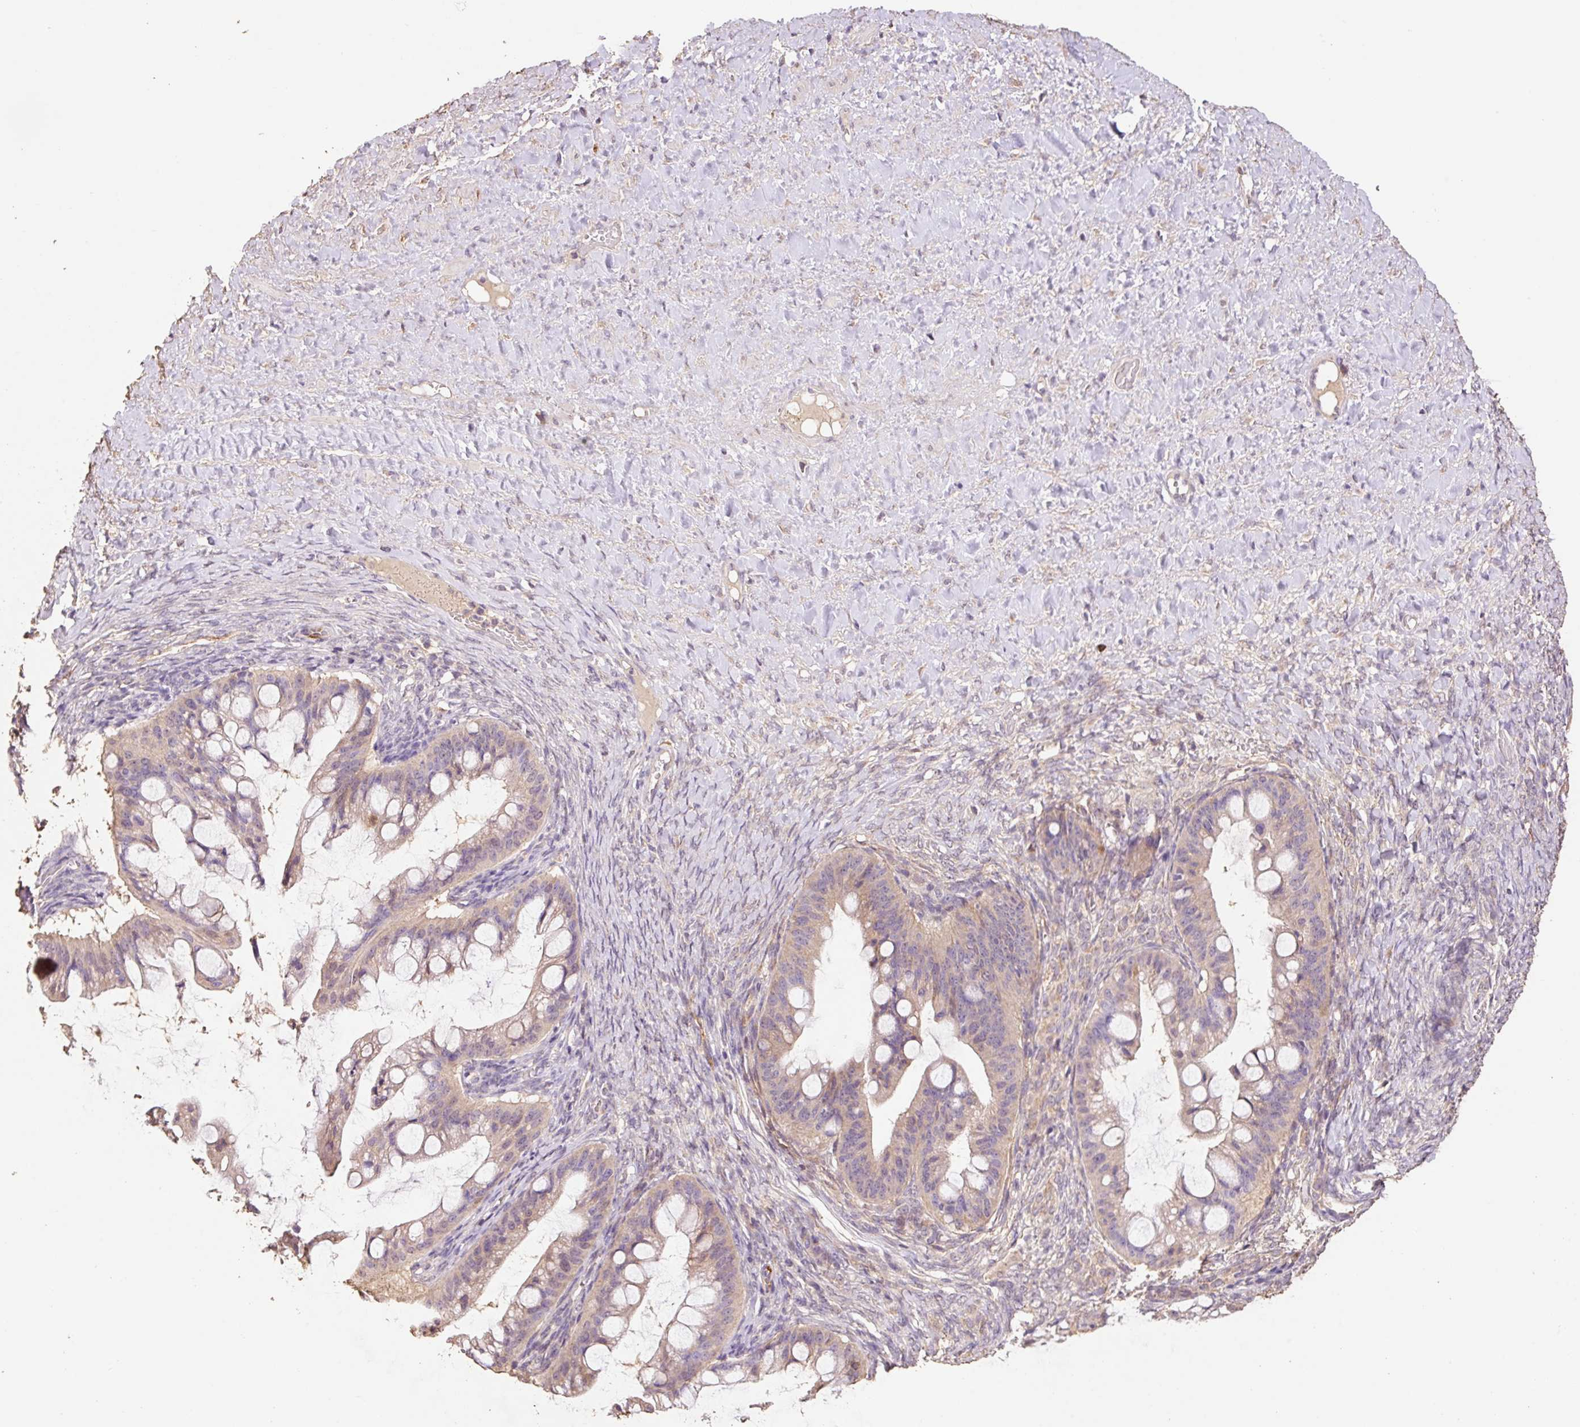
{"staining": {"intensity": "weak", "quantity": ">75%", "location": "cytoplasmic/membranous"}, "tissue": "ovarian cancer", "cell_type": "Tumor cells", "image_type": "cancer", "snomed": [{"axis": "morphology", "description": "Cystadenocarcinoma, mucinous, NOS"}, {"axis": "topography", "description": "Ovary"}], "caption": "Immunohistochemistry (IHC) image of human ovarian cancer stained for a protein (brown), which reveals low levels of weak cytoplasmic/membranous staining in approximately >75% of tumor cells.", "gene": "HERC2", "patient": {"sex": "female", "age": 73}}